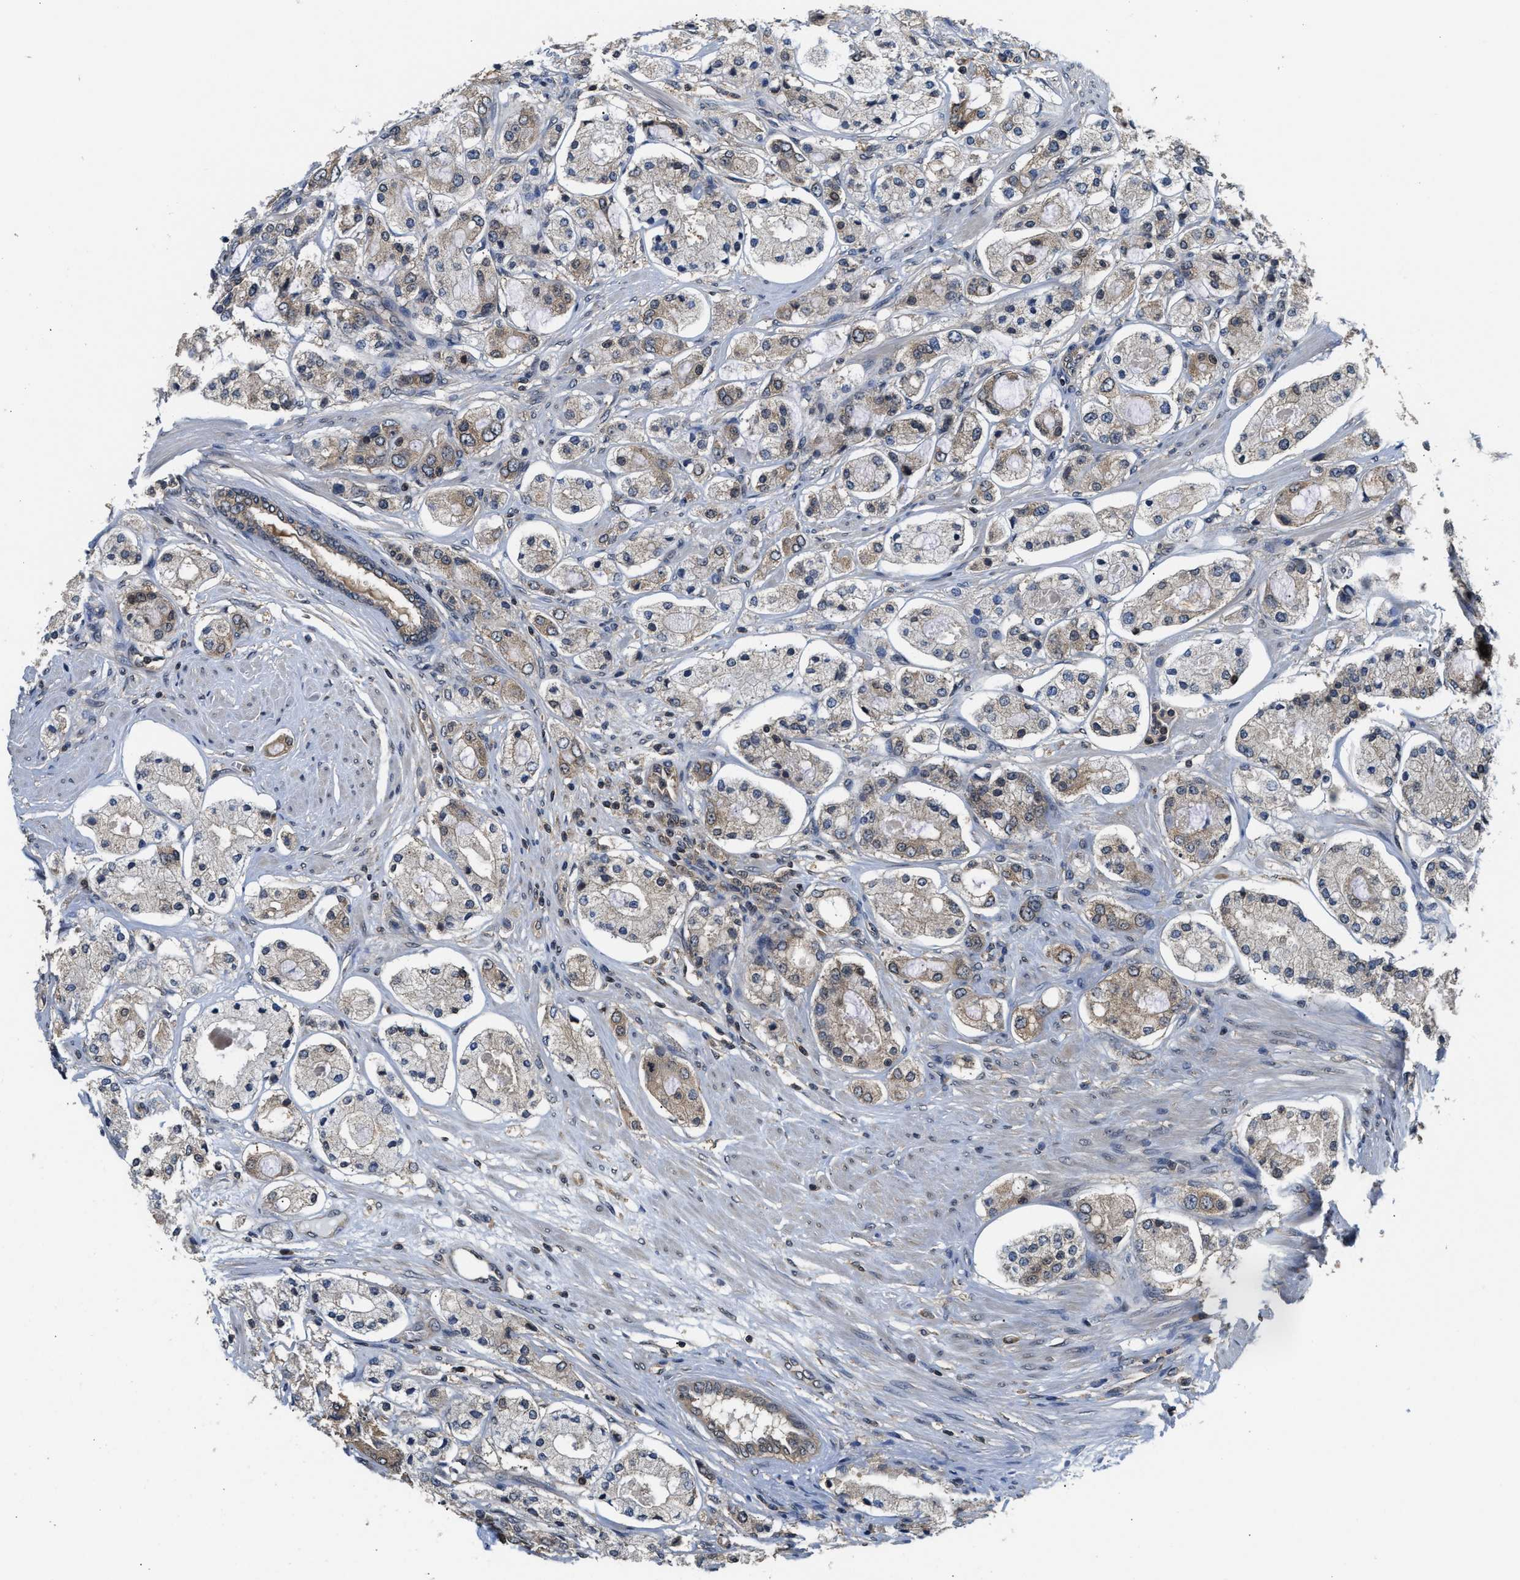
{"staining": {"intensity": "moderate", "quantity": "25%-75%", "location": "cytoplasmic/membranous"}, "tissue": "prostate cancer", "cell_type": "Tumor cells", "image_type": "cancer", "snomed": [{"axis": "morphology", "description": "Adenocarcinoma, High grade"}, {"axis": "topography", "description": "Prostate"}], "caption": "Immunohistochemistry (DAB (3,3'-diaminobenzidine)) staining of high-grade adenocarcinoma (prostate) displays moderate cytoplasmic/membranous protein expression in about 25%-75% of tumor cells.", "gene": "RAB29", "patient": {"sex": "male", "age": 65}}